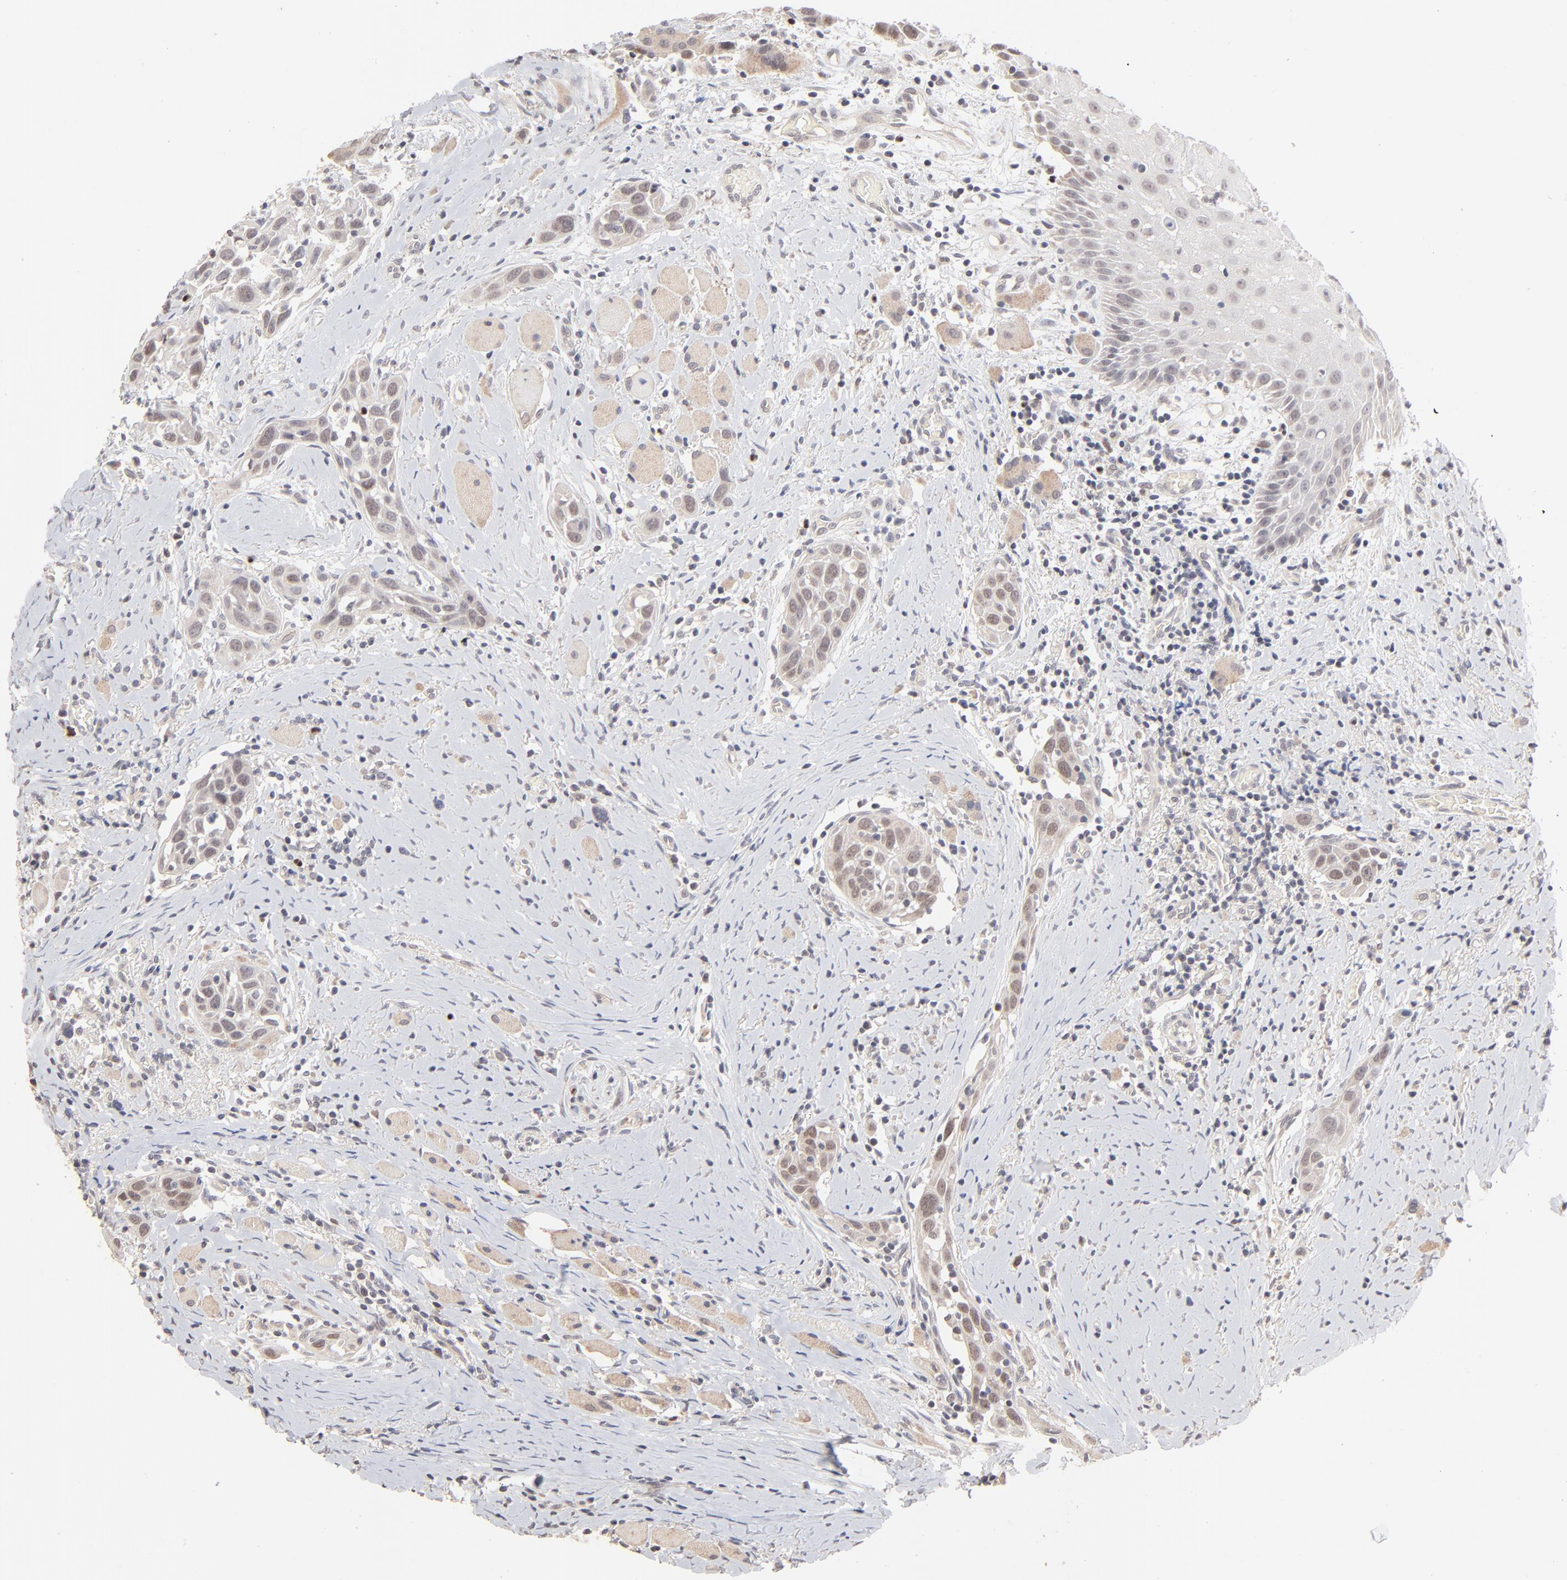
{"staining": {"intensity": "weak", "quantity": "25%-75%", "location": "cytoplasmic/membranous,nuclear"}, "tissue": "head and neck cancer", "cell_type": "Tumor cells", "image_type": "cancer", "snomed": [{"axis": "morphology", "description": "Squamous cell carcinoma, NOS"}, {"axis": "topography", "description": "Oral tissue"}, {"axis": "topography", "description": "Head-Neck"}], "caption": "This histopathology image demonstrates immunohistochemistry (IHC) staining of human squamous cell carcinoma (head and neck), with low weak cytoplasmic/membranous and nuclear expression in about 25%-75% of tumor cells.", "gene": "MSL2", "patient": {"sex": "female", "age": 50}}